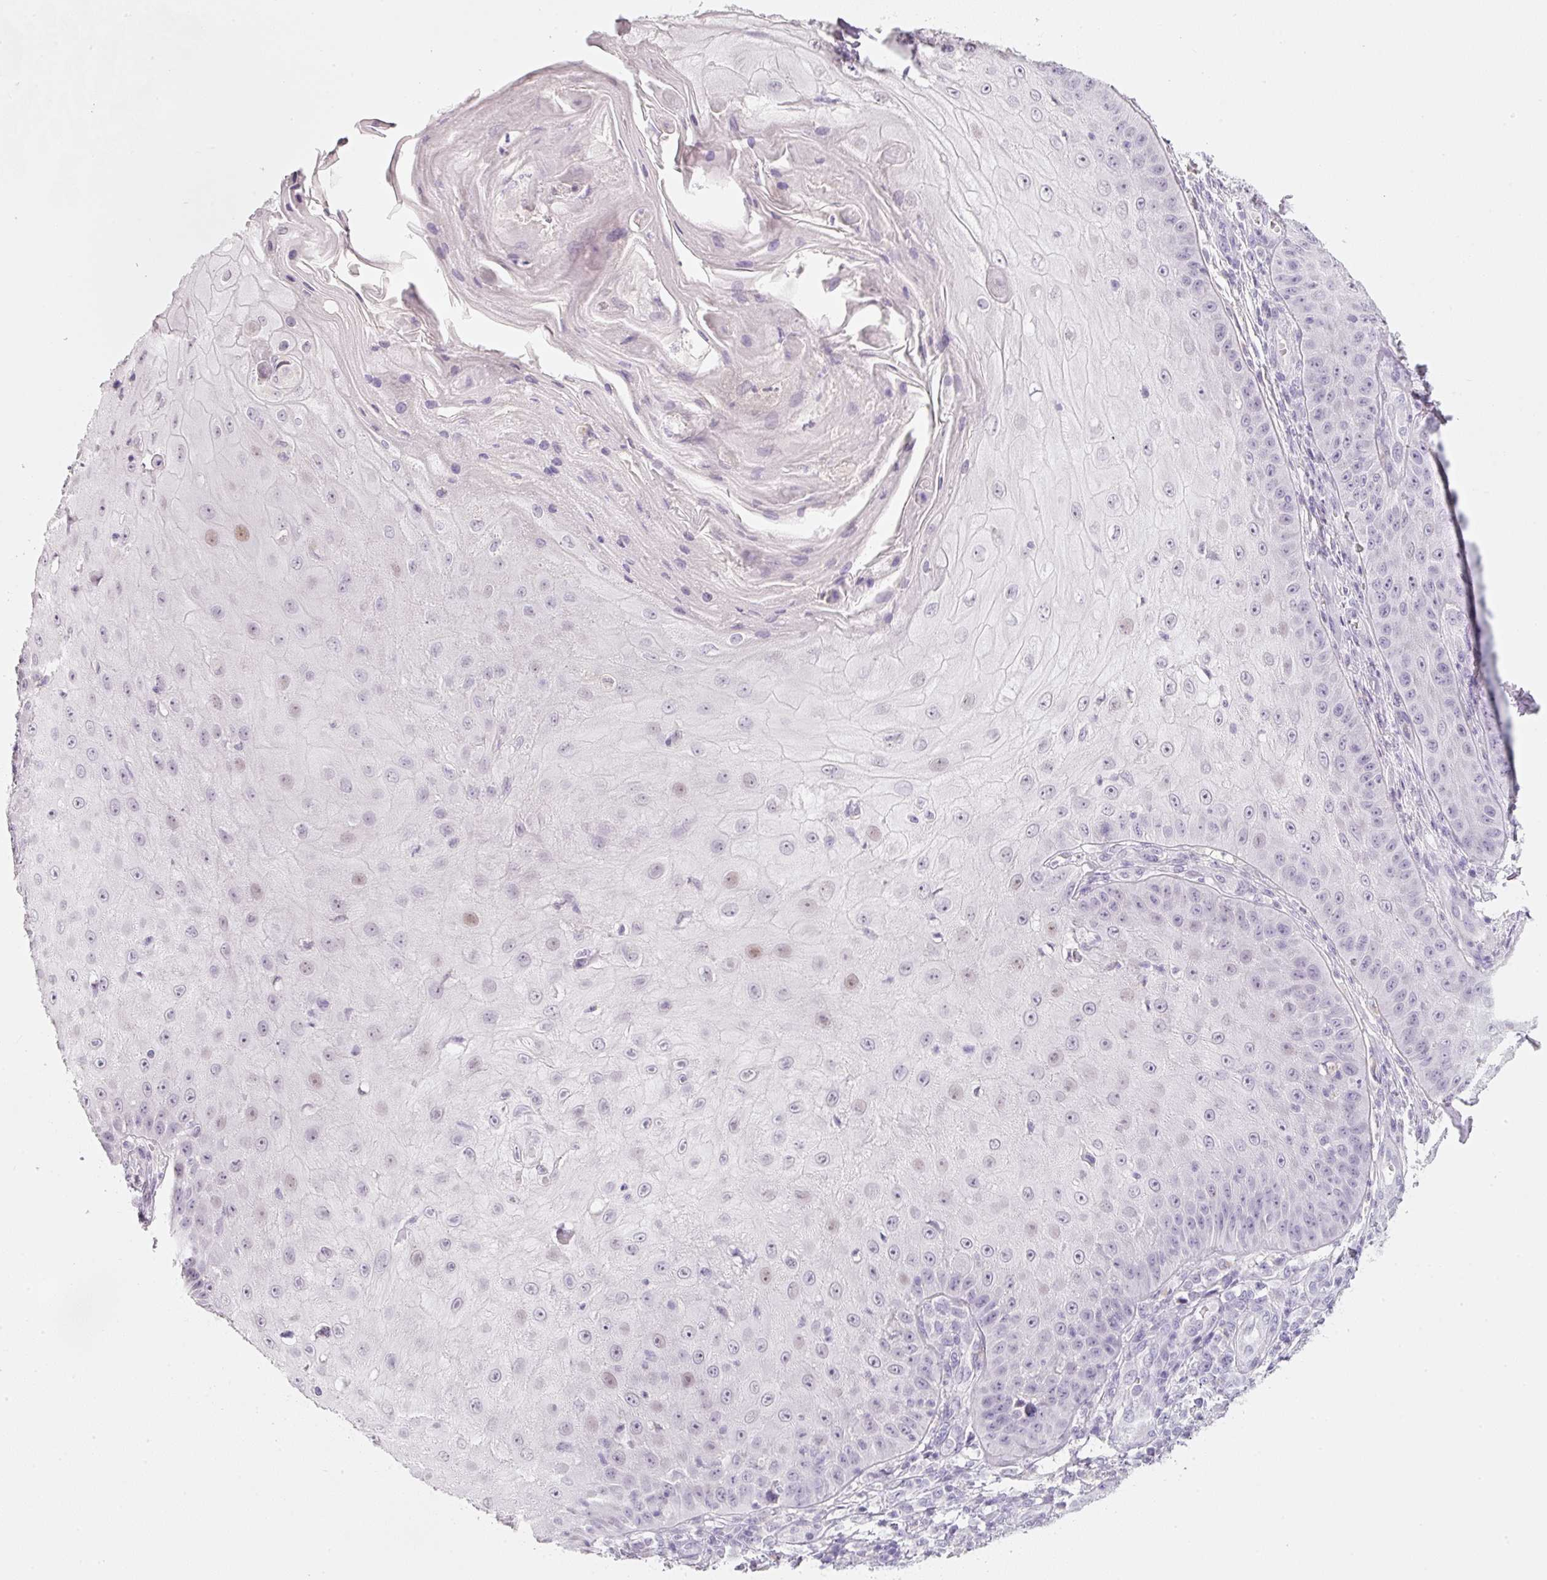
{"staining": {"intensity": "negative", "quantity": "none", "location": "none"}, "tissue": "skin cancer", "cell_type": "Tumor cells", "image_type": "cancer", "snomed": [{"axis": "morphology", "description": "Squamous cell carcinoma, NOS"}, {"axis": "topography", "description": "Skin"}], "caption": "DAB immunohistochemical staining of skin squamous cell carcinoma reveals no significant positivity in tumor cells. Nuclei are stained in blue.", "gene": "ENSG00000206549", "patient": {"sex": "male", "age": 70}}